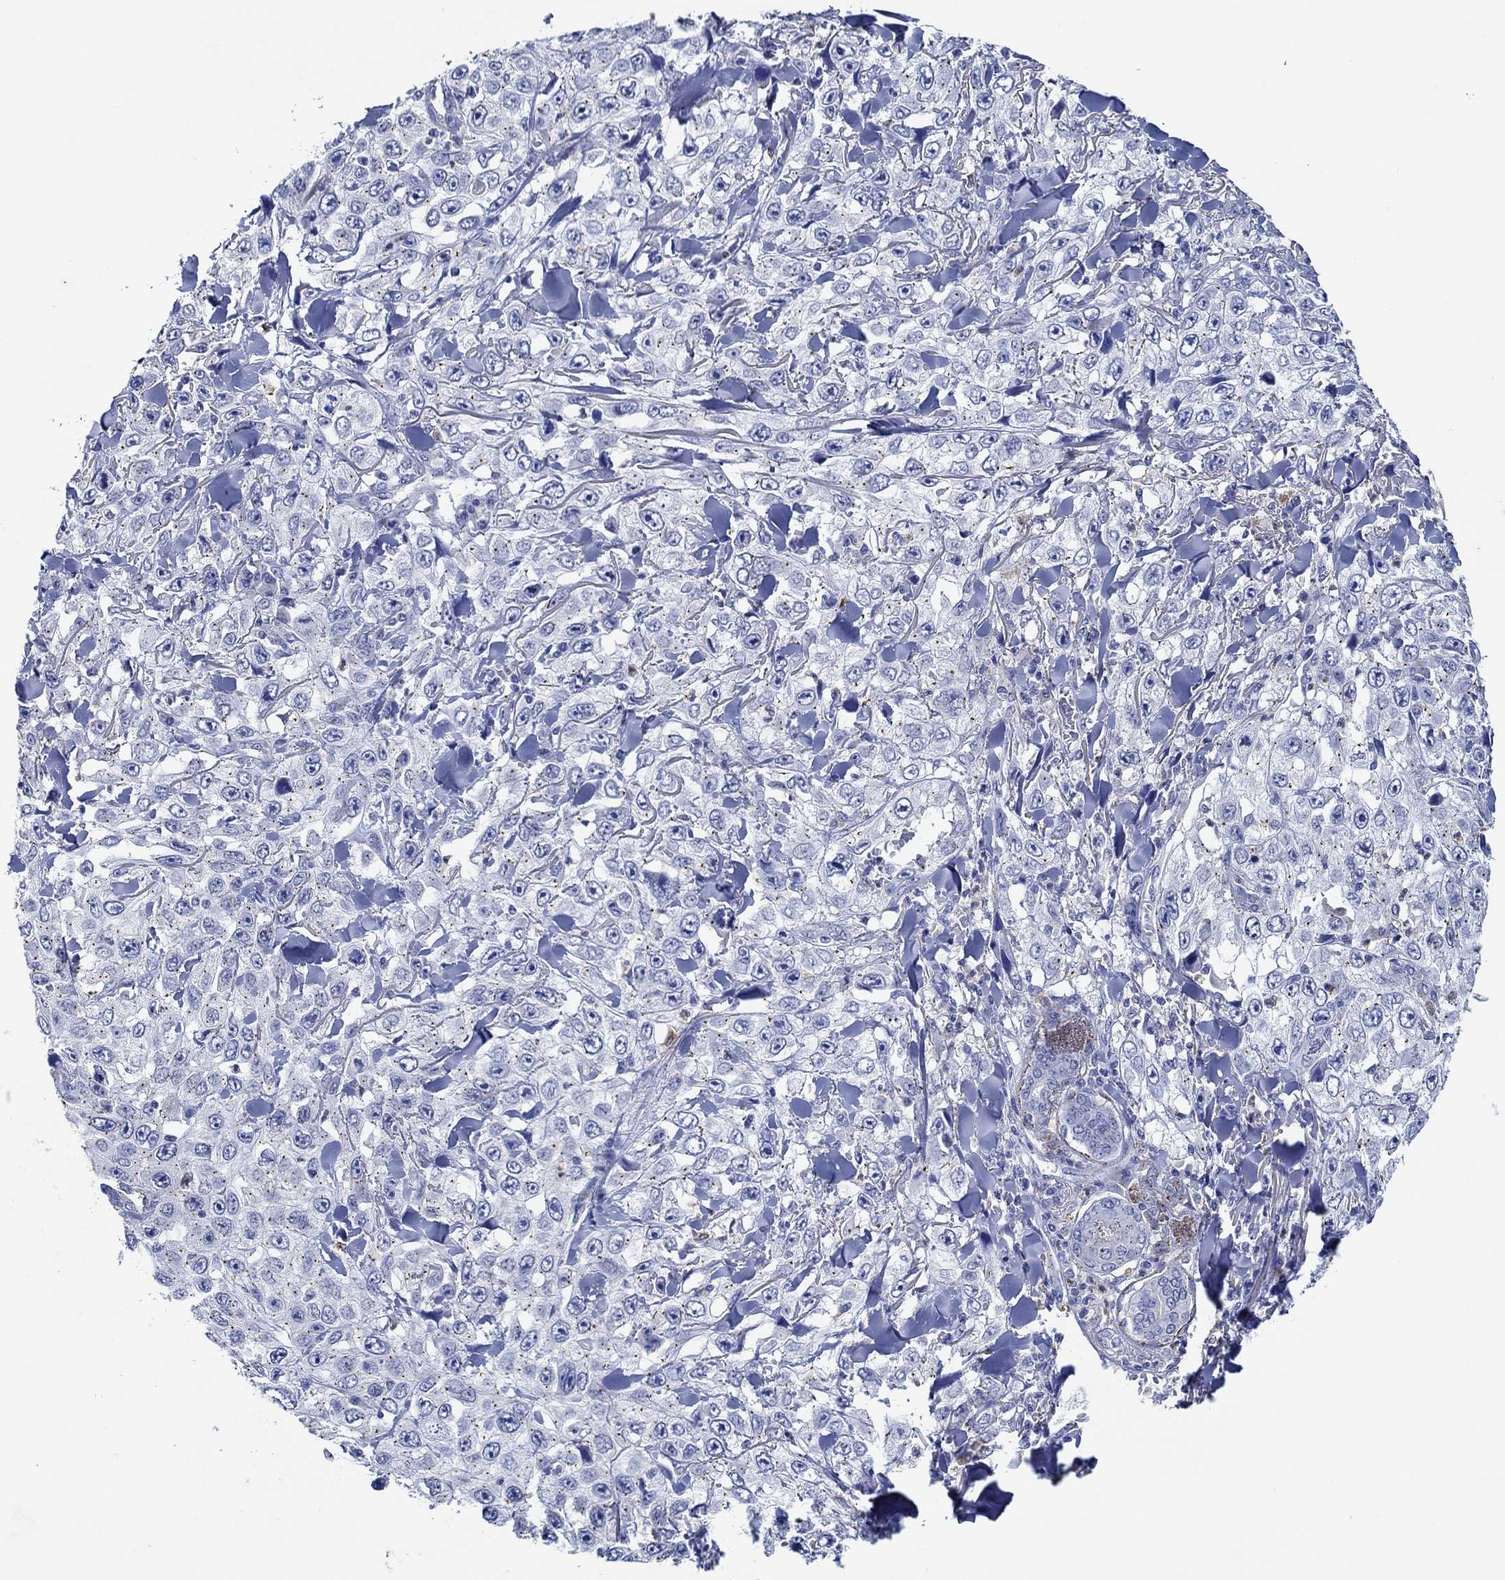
{"staining": {"intensity": "negative", "quantity": "none", "location": "none"}, "tissue": "skin cancer", "cell_type": "Tumor cells", "image_type": "cancer", "snomed": [{"axis": "morphology", "description": "Squamous cell carcinoma, NOS"}, {"axis": "topography", "description": "Skin"}], "caption": "A micrograph of human squamous cell carcinoma (skin) is negative for staining in tumor cells.", "gene": "CPM", "patient": {"sex": "male", "age": 82}}